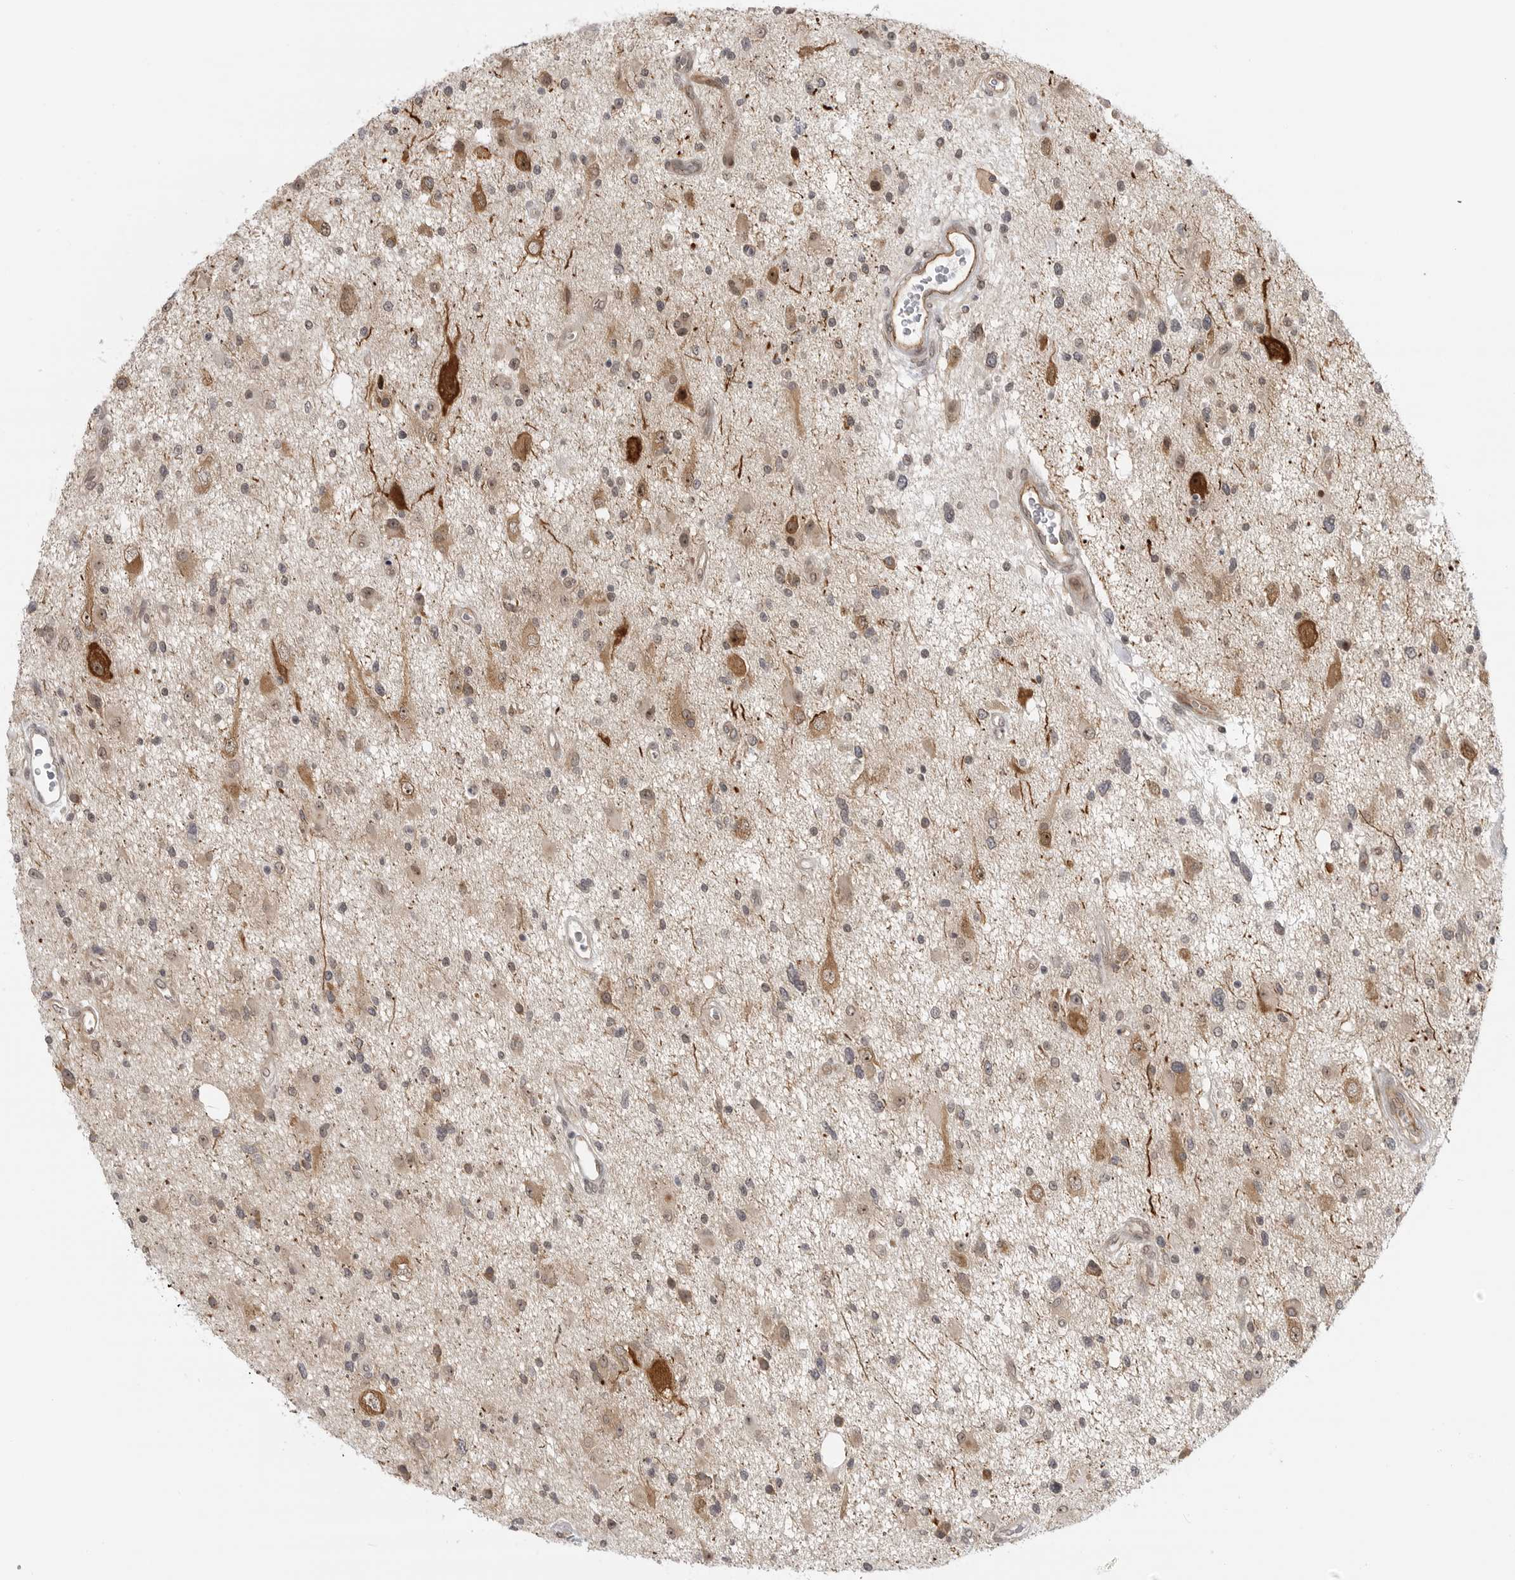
{"staining": {"intensity": "weak", "quantity": "25%-75%", "location": "cytoplasmic/membranous,nuclear"}, "tissue": "glioma", "cell_type": "Tumor cells", "image_type": "cancer", "snomed": [{"axis": "morphology", "description": "Glioma, malignant, High grade"}, {"axis": "topography", "description": "Brain"}], "caption": "Immunohistochemistry of human malignant high-grade glioma demonstrates low levels of weak cytoplasmic/membranous and nuclear staining in approximately 25%-75% of tumor cells.", "gene": "CEP295NL", "patient": {"sex": "male", "age": 33}}